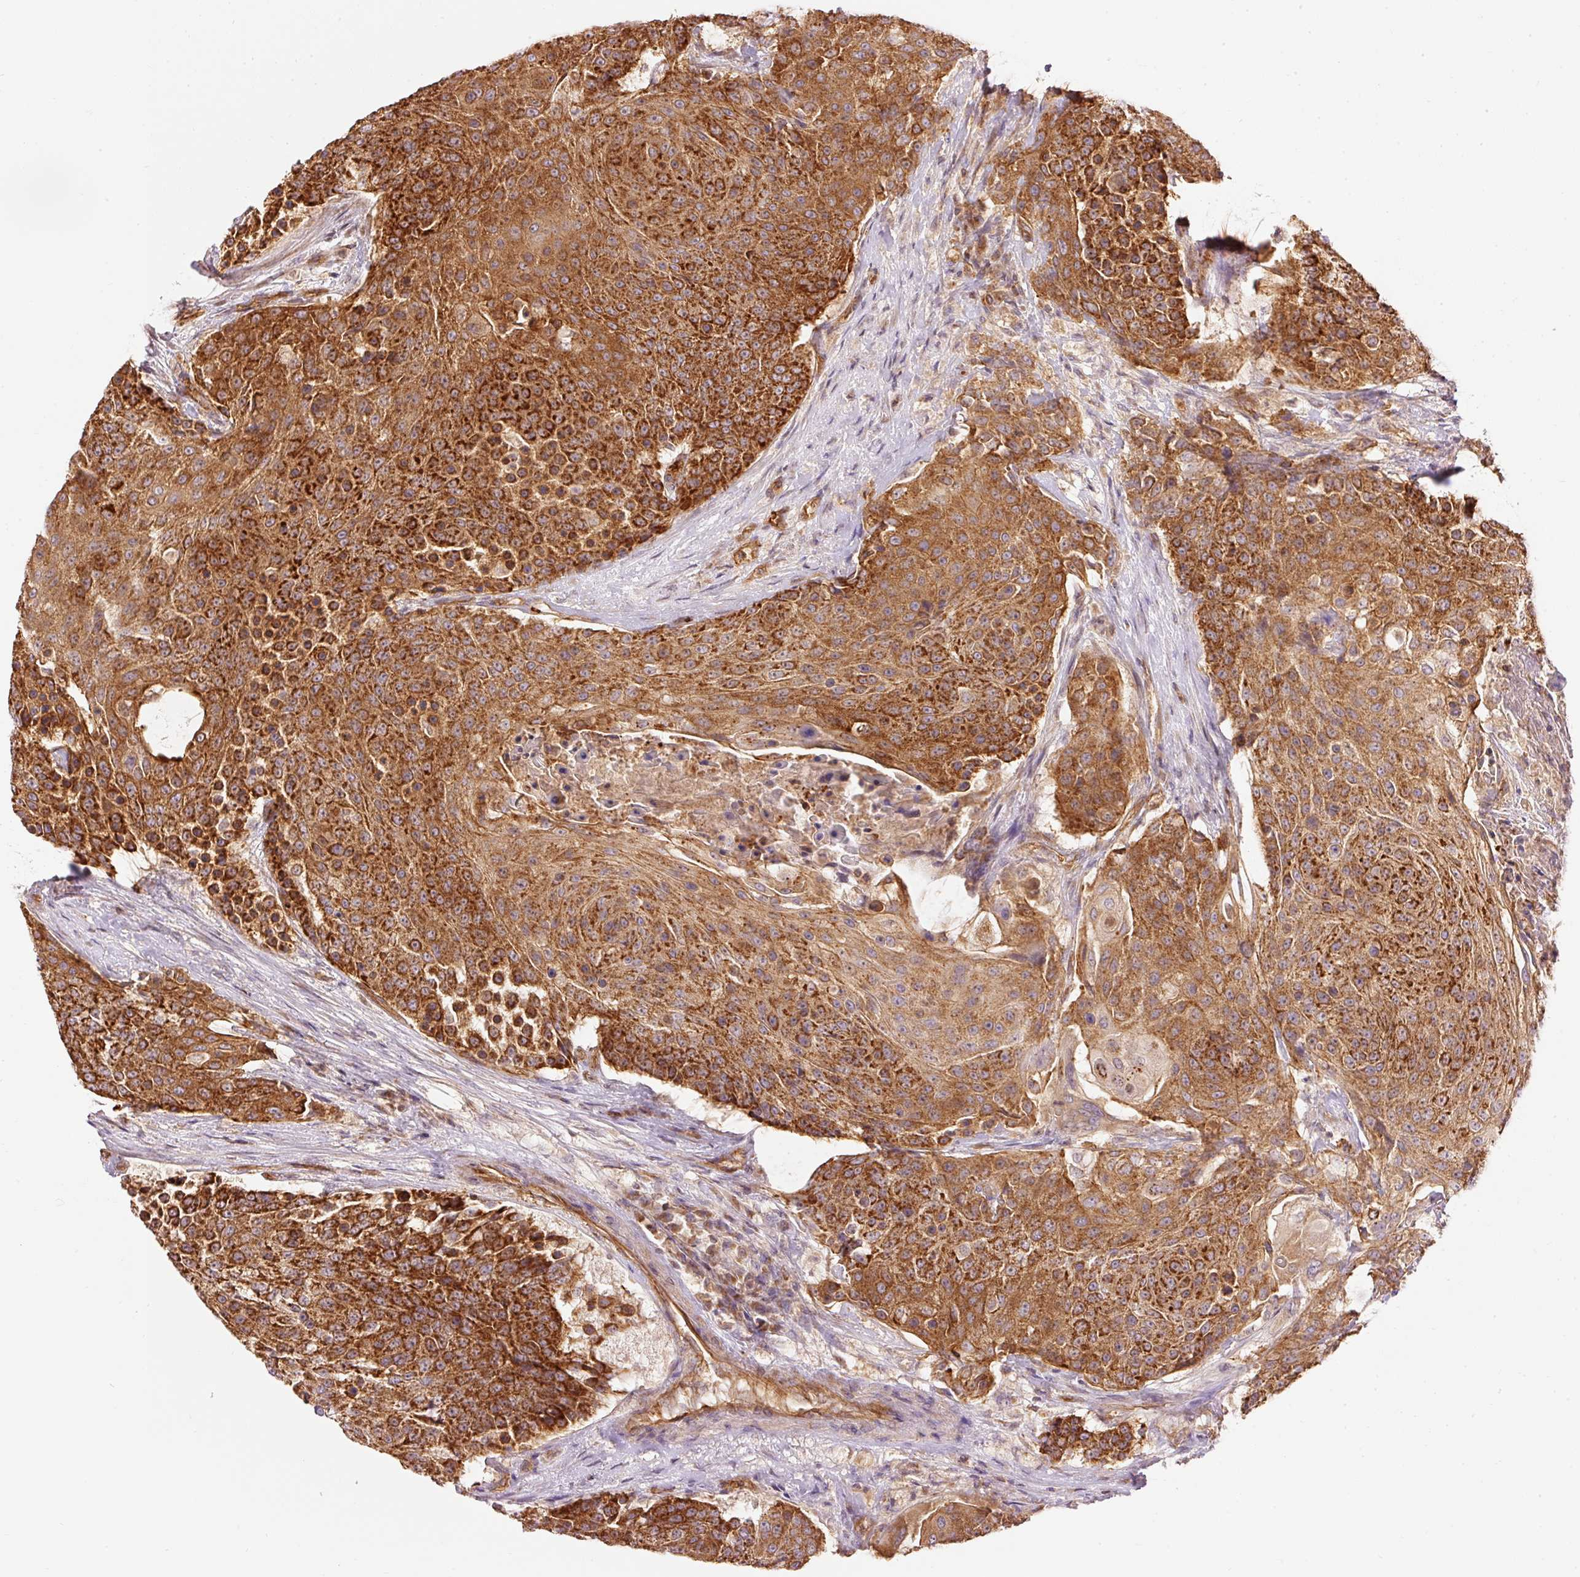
{"staining": {"intensity": "strong", "quantity": ">75%", "location": "cytoplasmic/membranous"}, "tissue": "urothelial cancer", "cell_type": "Tumor cells", "image_type": "cancer", "snomed": [{"axis": "morphology", "description": "Urothelial carcinoma, High grade"}, {"axis": "topography", "description": "Urinary bladder"}], "caption": "The histopathology image shows staining of high-grade urothelial carcinoma, revealing strong cytoplasmic/membranous protein expression (brown color) within tumor cells.", "gene": "ADCY4", "patient": {"sex": "female", "age": 63}}